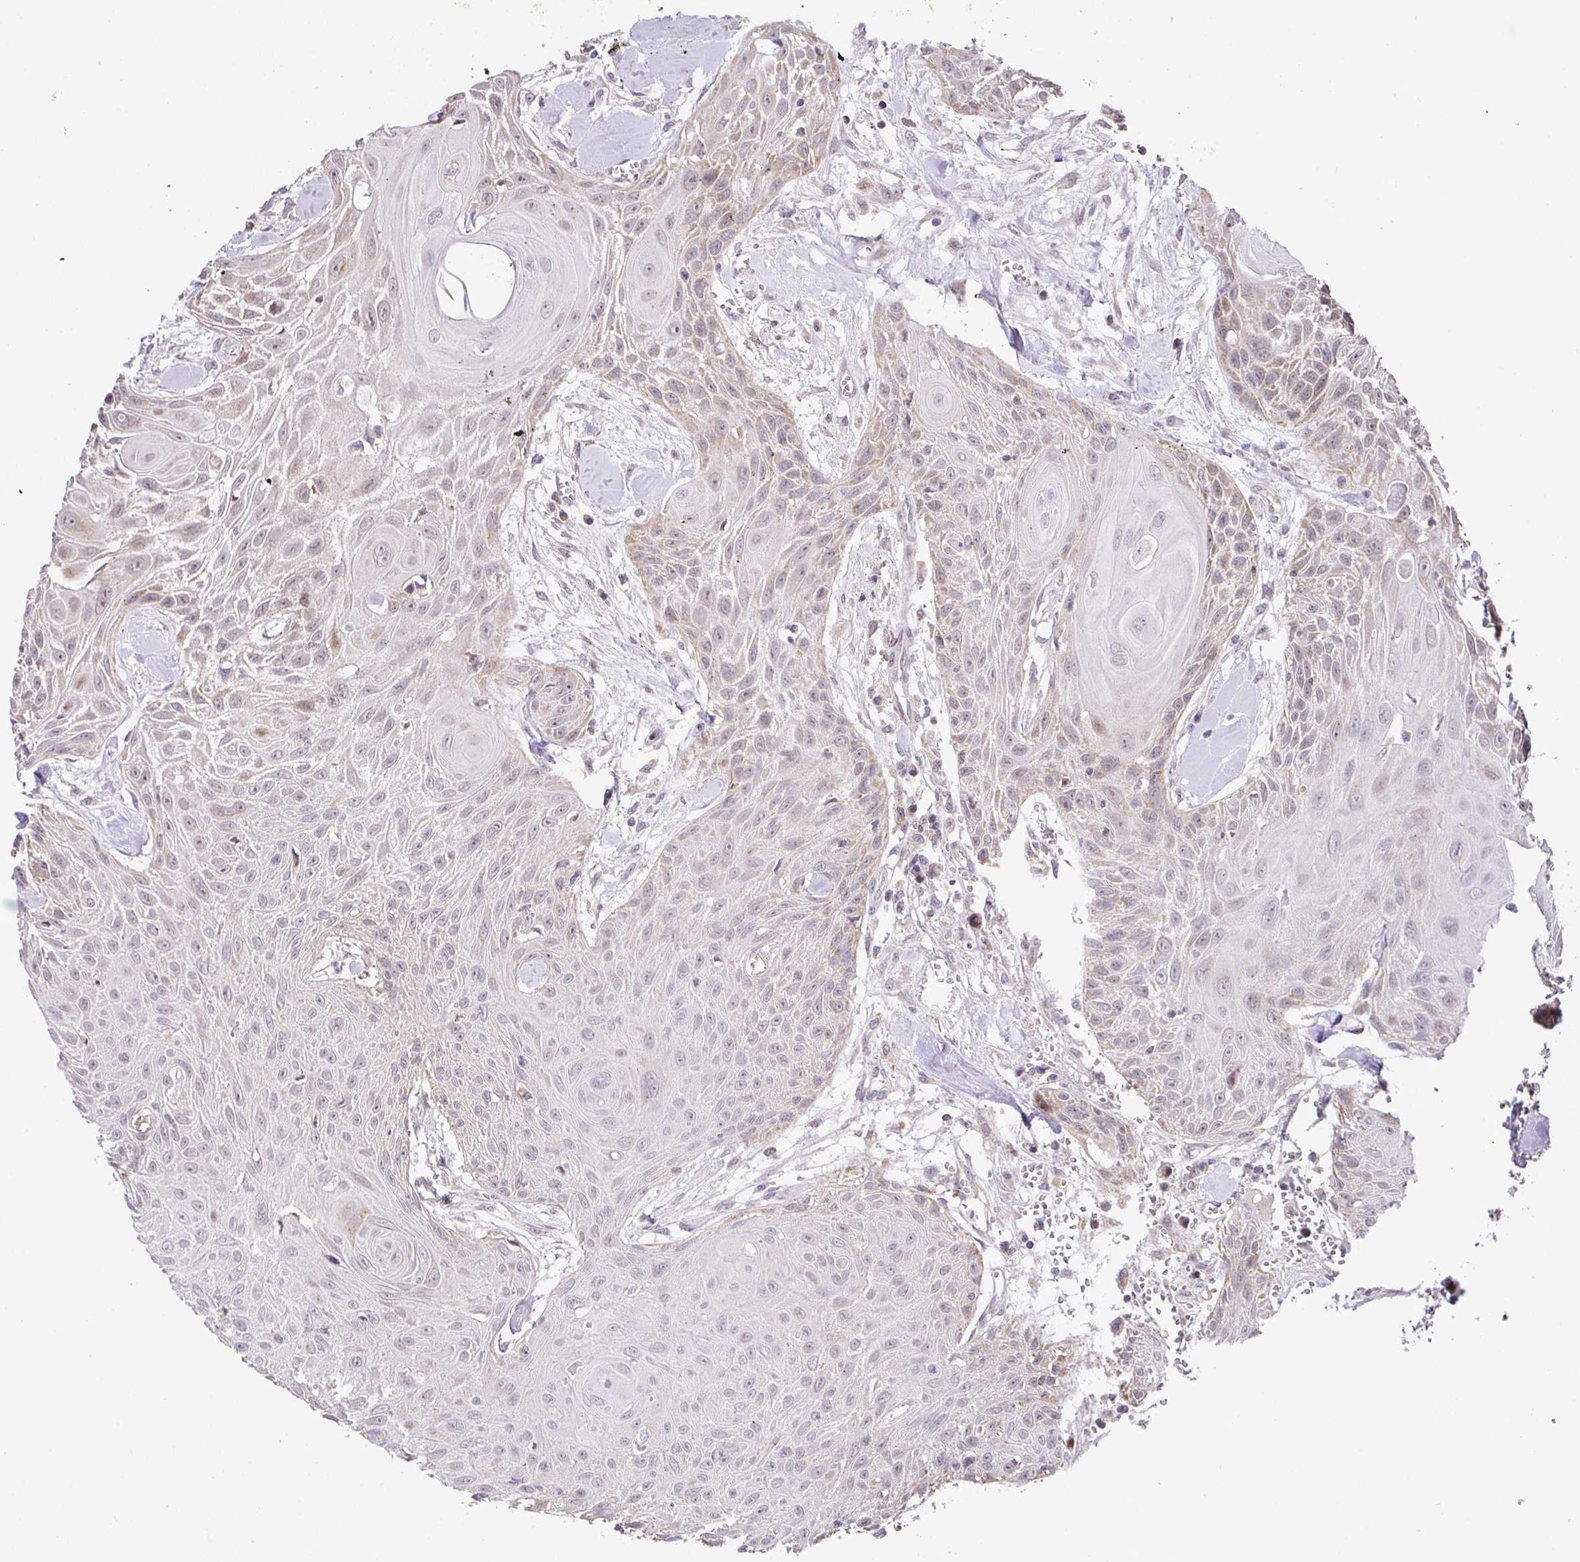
{"staining": {"intensity": "moderate", "quantity": "<25%", "location": "cytoplasmic/membranous"}, "tissue": "head and neck cancer", "cell_type": "Tumor cells", "image_type": "cancer", "snomed": [{"axis": "morphology", "description": "Squamous cell carcinoma, NOS"}, {"axis": "topography", "description": "Lymph node"}, {"axis": "topography", "description": "Salivary gland"}, {"axis": "topography", "description": "Head-Neck"}], "caption": "DAB (3,3'-diaminobenzidine) immunohistochemical staining of head and neck cancer (squamous cell carcinoma) reveals moderate cytoplasmic/membranous protein positivity in approximately <25% of tumor cells.", "gene": "SARS2", "patient": {"sex": "female", "age": 74}}